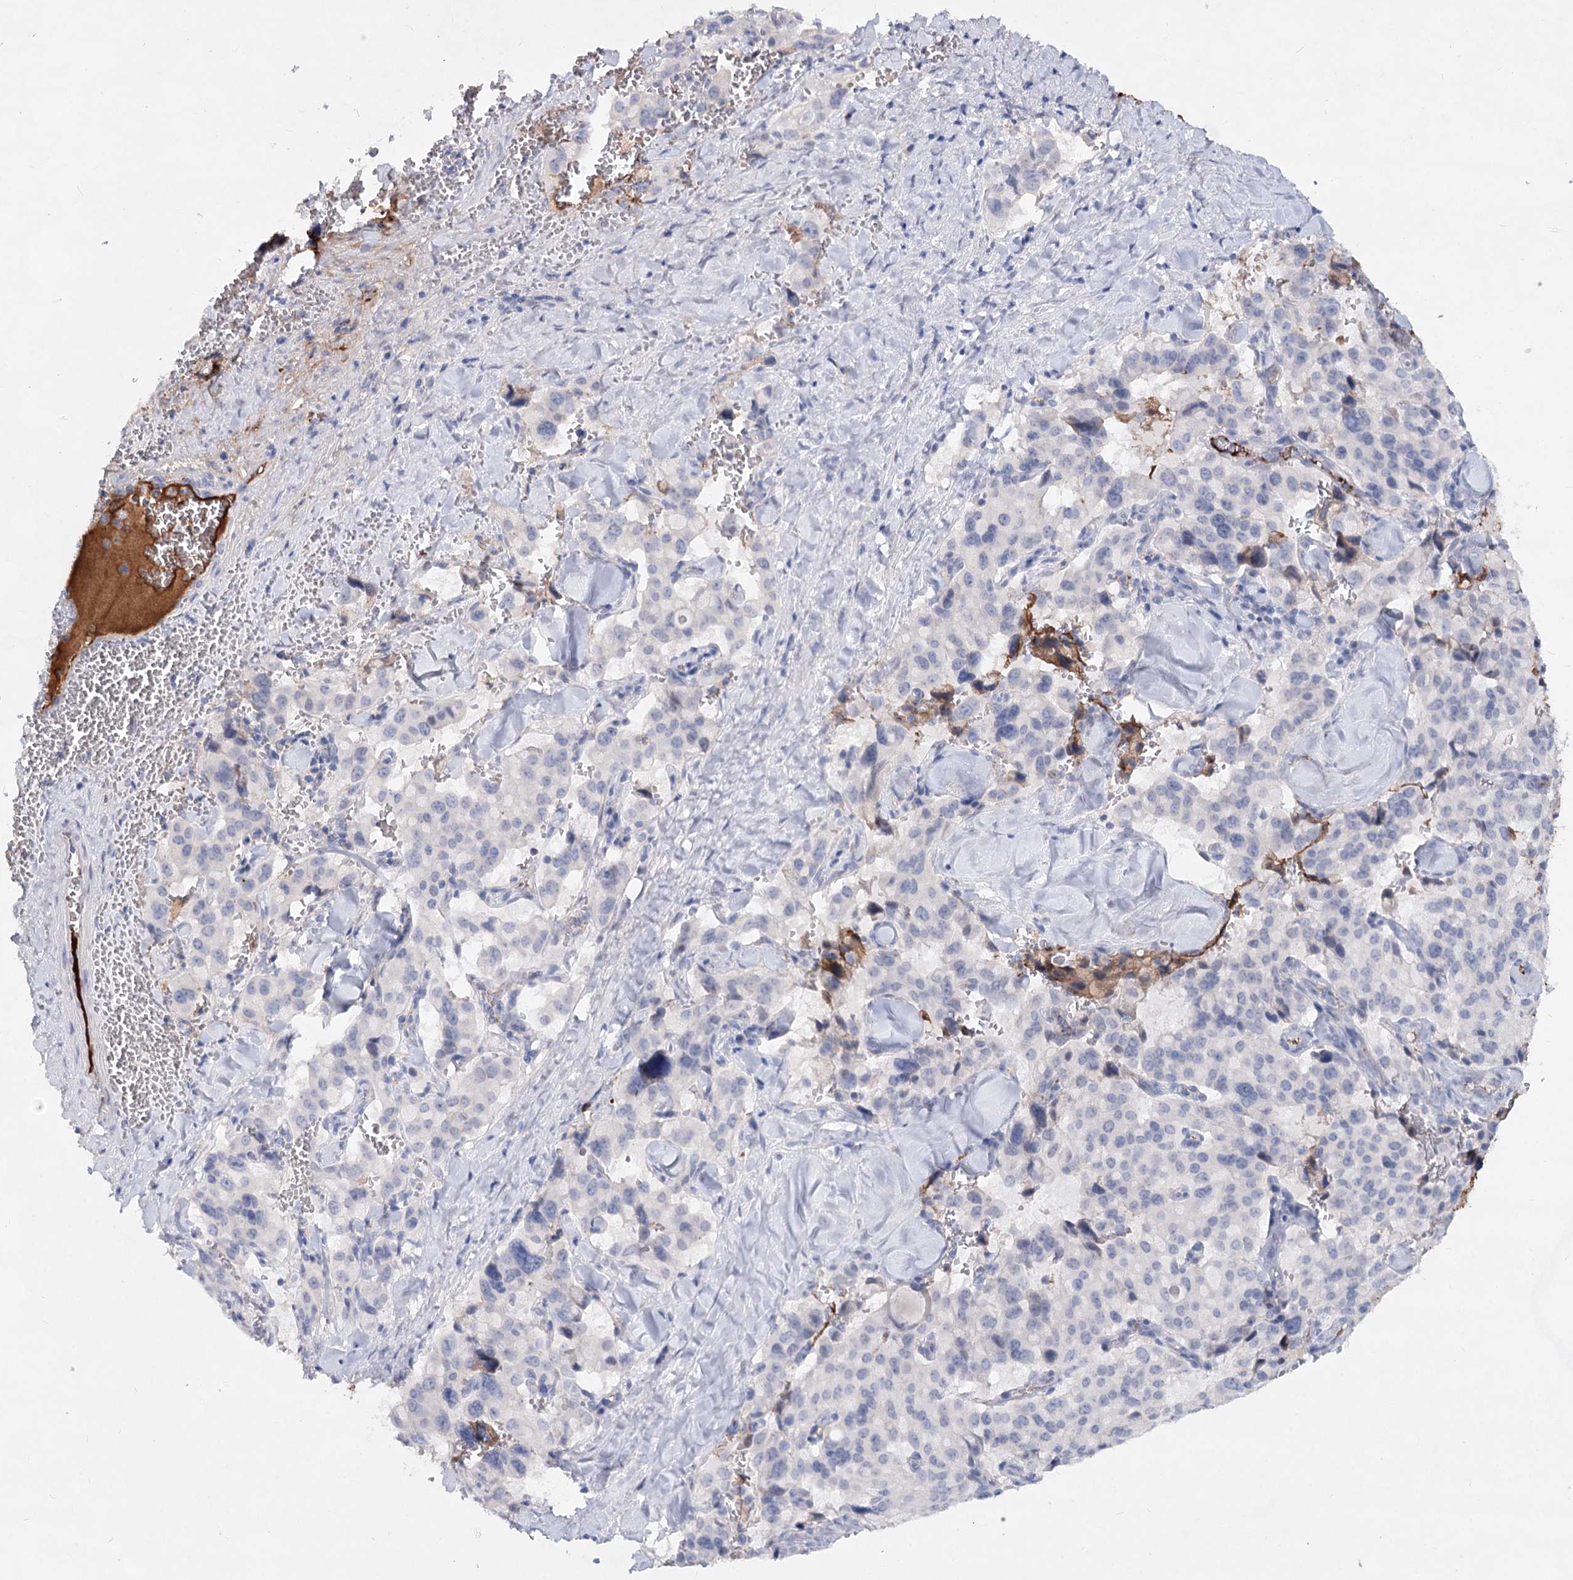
{"staining": {"intensity": "negative", "quantity": "none", "location": "none"}, "tissue": "pancreatic cancer", "cell_type": "Tumor cells", "image_type": "cancer", "snomed": [{"axis": "morphology", "description": "Adenocarcinoma, NOS"}, {"axis": "topography", "description": "Pancreas"}], "caption": "Immunohistochemistry (IHC) of human pancreatic cancer (adenocarcinoma) exhibits no expression in tumor cells.", "gene": "TASOR2", "patient": {"sex": "male", "age": 65}}